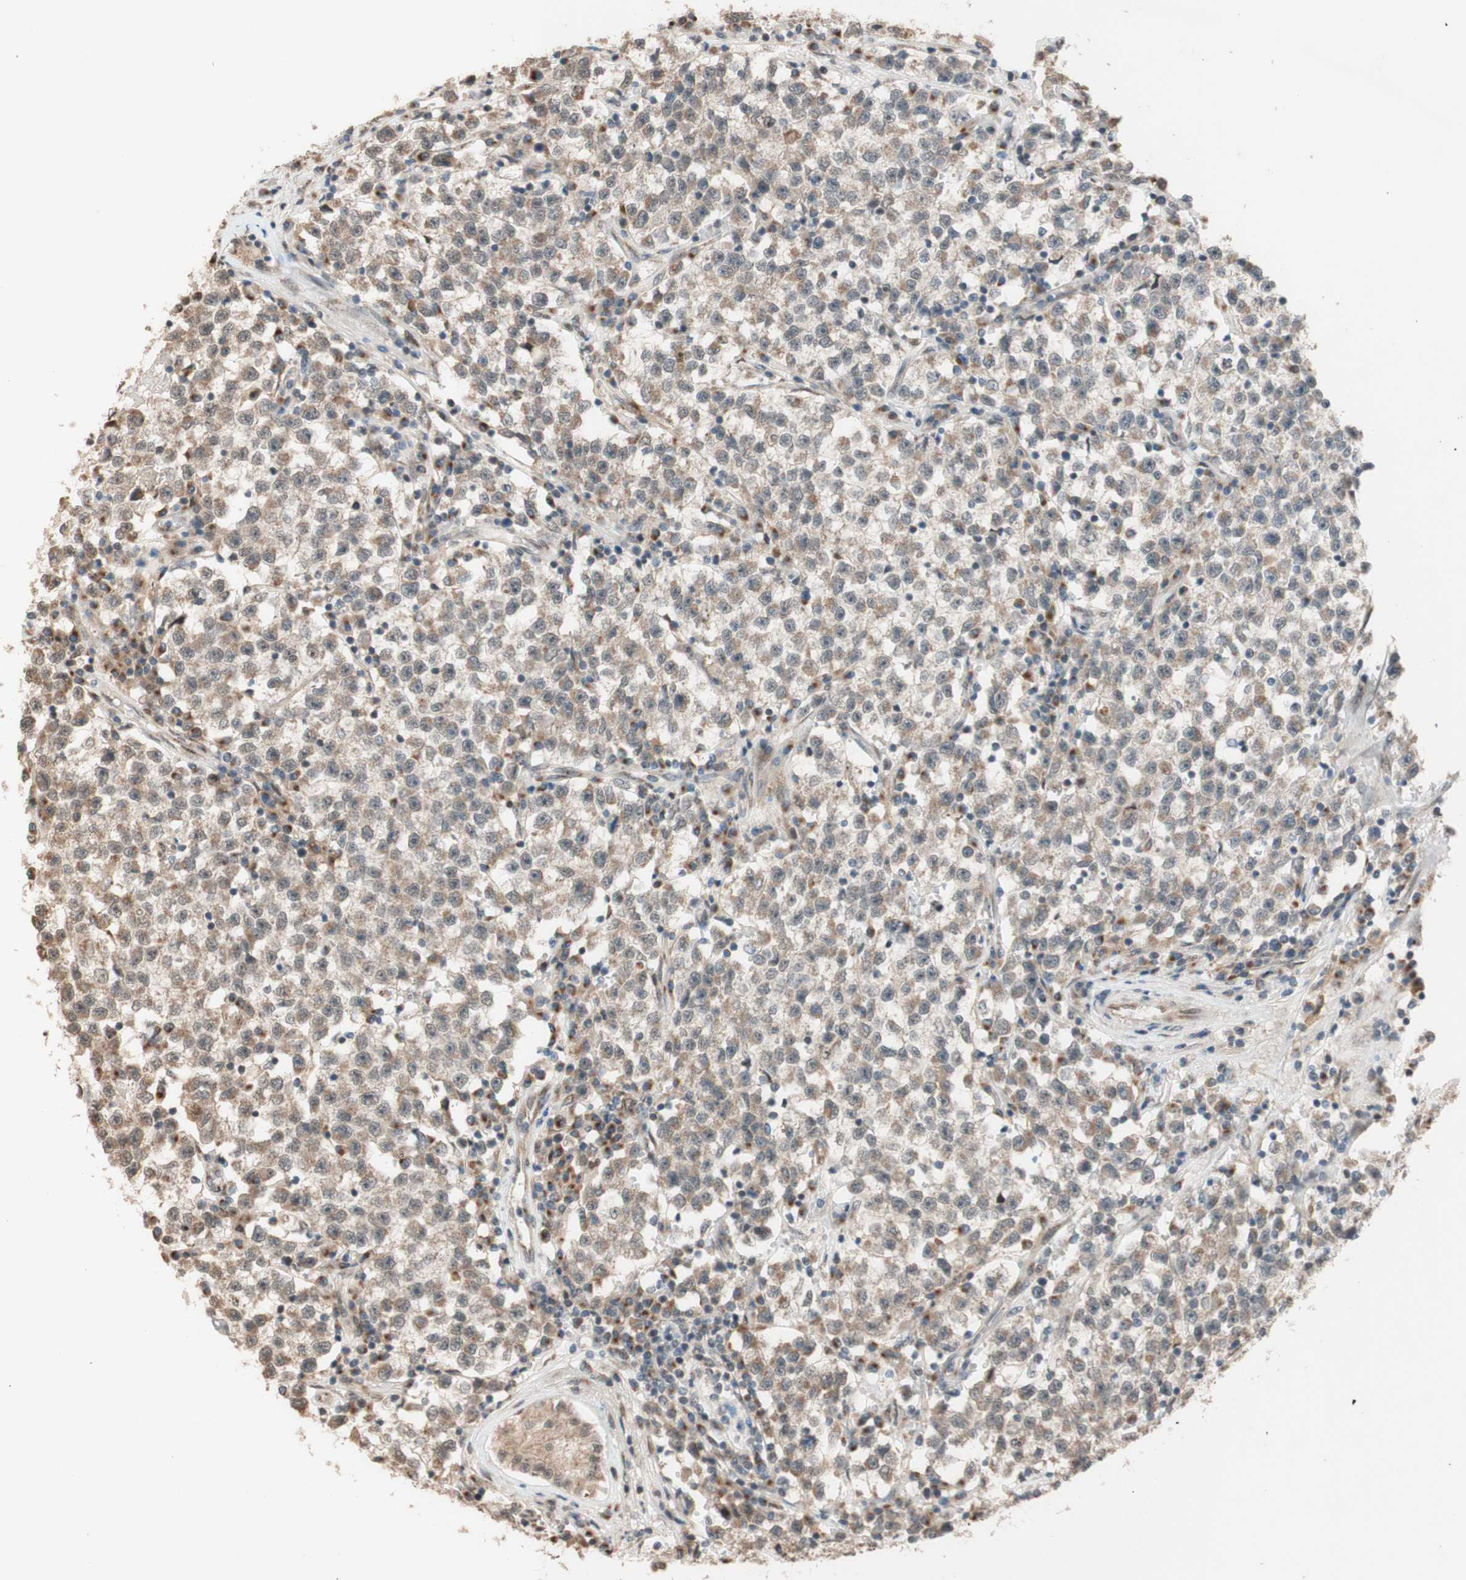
{"staining": {"intensity": "weak", "quantity": "25%-75%", "location": "cytoplasmic/membranous"}, "tissue": "testis cancer", "cell_type": "Tumor cells", "image_type": "cancer", "snomed": [{"axis": "morphology", "description": "Seminoma, NOS"}, {"axis": "topography", "description": "Testis"}], "caption": "Immunohistochemistry micrograph of human seminoma (testis) stained for a protein (brown), which displays low levels of weak cytoplasmic/membranous expression in about 25%-75% of tumor cells.", "gene": "CCNC", "patient": {"sex": "male", "age": 22}}